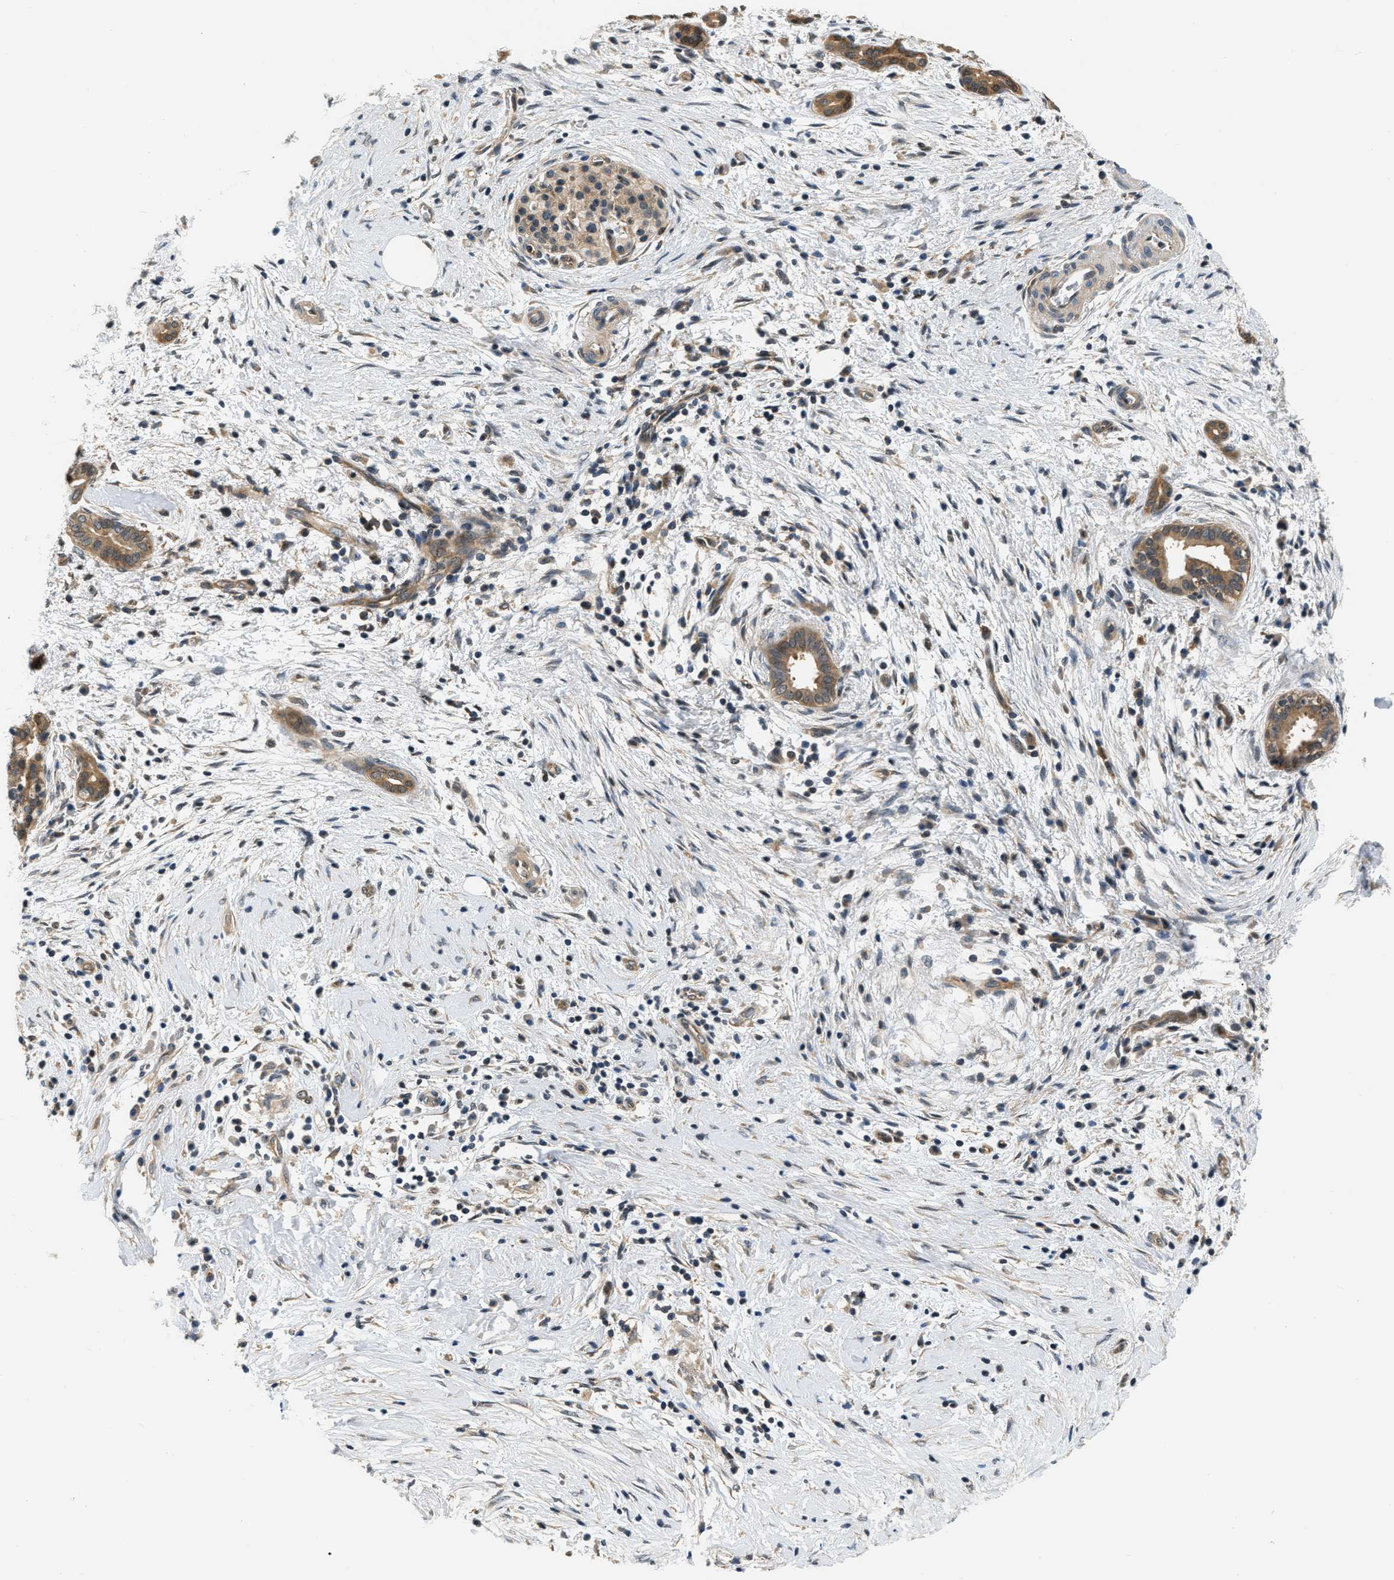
{"staining": {"intensity": "moderate", "quantity": ">75%", "location": "cytoplasmic/membranous"}, "tissue": "pancreatic cancer", "cell_type": "Tumor cells", "image_type": "cancer", "snomed": [{"axis": "morphology", "description": "Adenocarcinoma, NOS"}, {"axis": "topography", "description": "Pancreas"}], "caption": "Immunohistochemical staining of human pancreatic adenocarcinoma exhibits medium levels of moderate cytoplasmic/membranous protein positivity in about >75% of tumor cells.", "gene": "EIF4EBP2", "patient": {"sex": "female", "age": 70}}